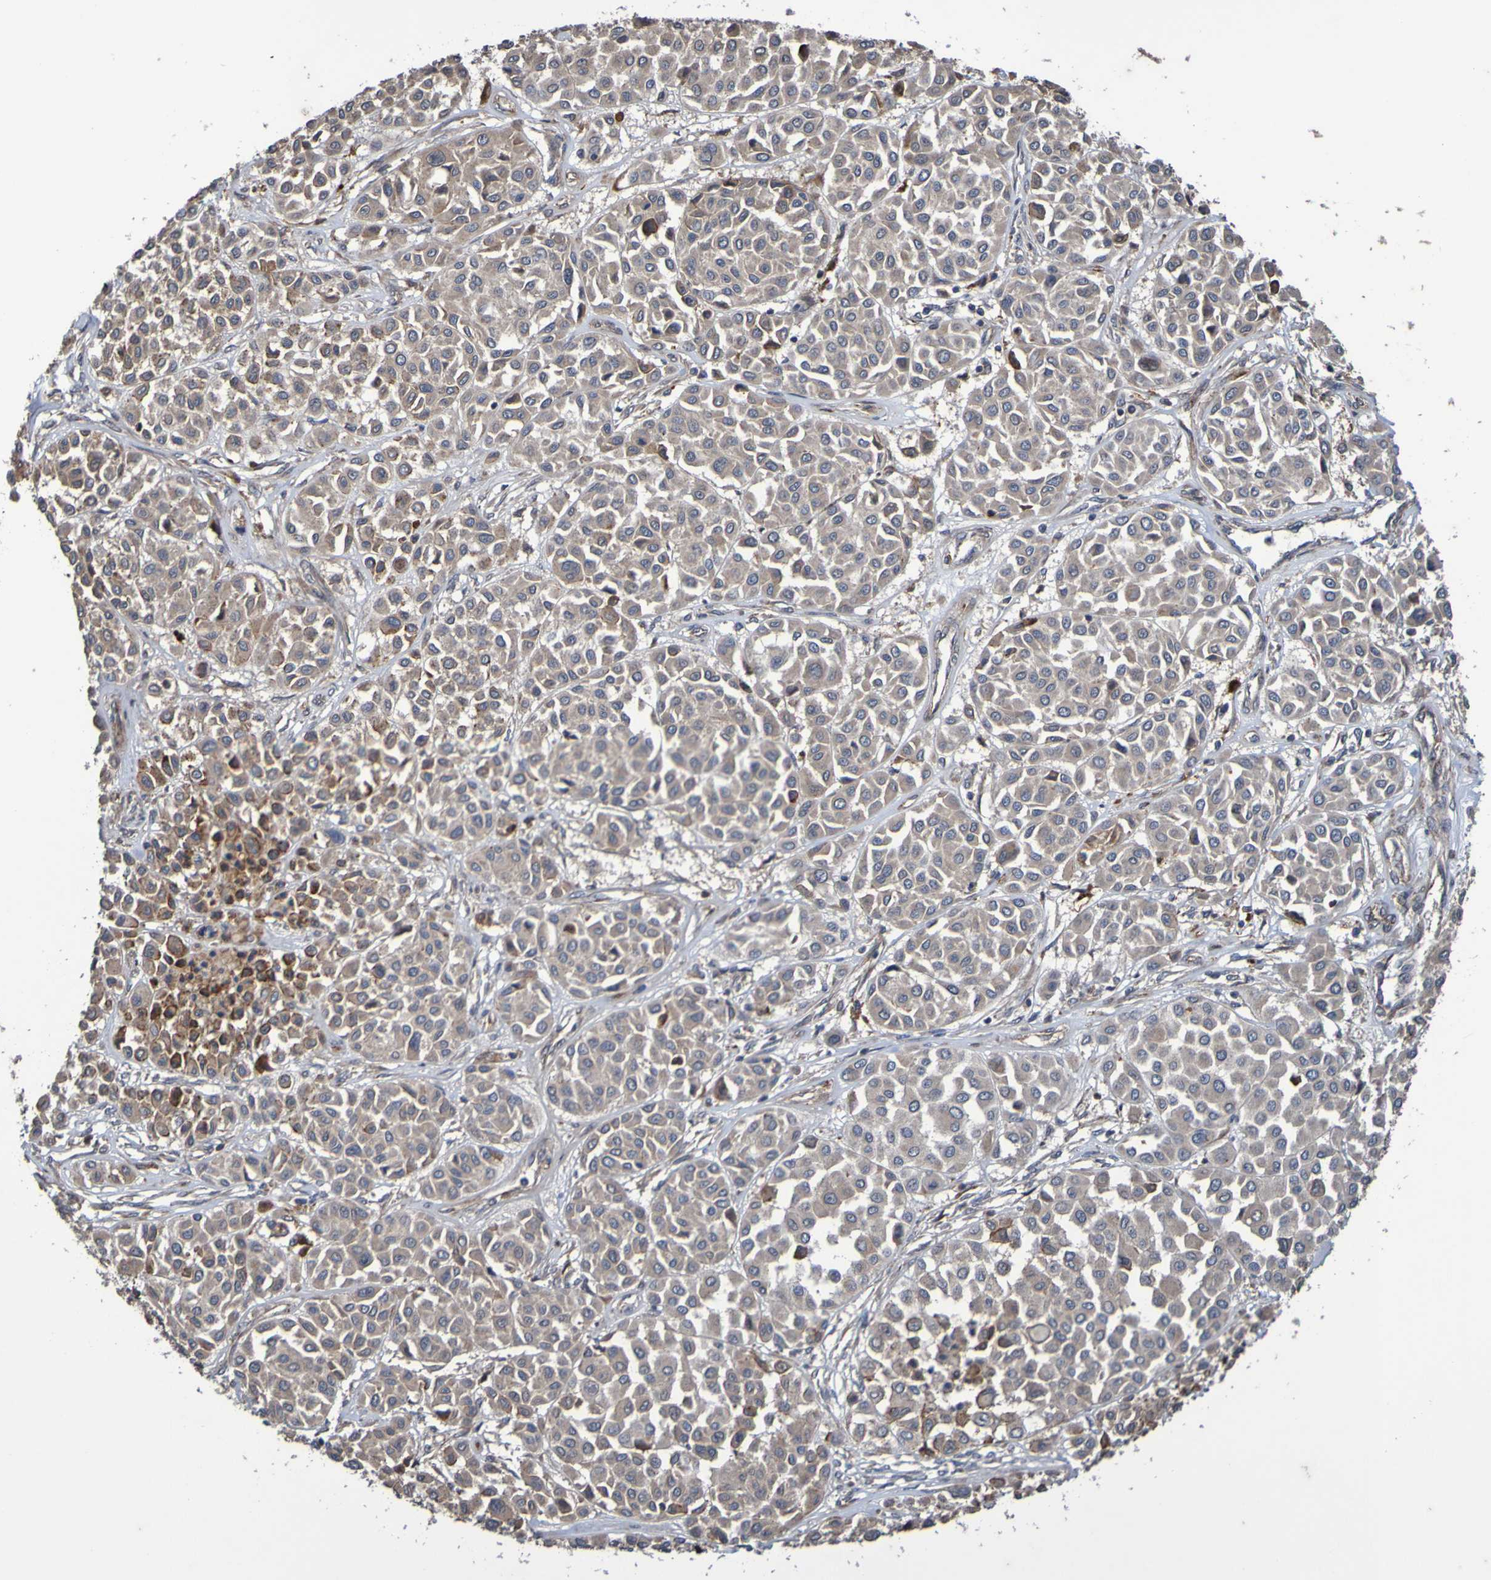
{"staining": {"intensity": "weak", "quantity": ">75%", "location": "cytoplasmic/membranous"}, "tissue": "melanoma", "cell_type": "Tumor cells", "image_type": "cancer", "snomed": [{"axis": "morphology", "description": "Malignant melanoma, Metastatic site"}, {"axis": "topography", "description": "Soft tissue"}], "caption": "This is a micrograph of IHC staining of melanoma, which shows weak expression in the cytoplasmic/membranous of tumor cells.", "gene": "UCN", "patient": {"sex": "male", "age": 41}}